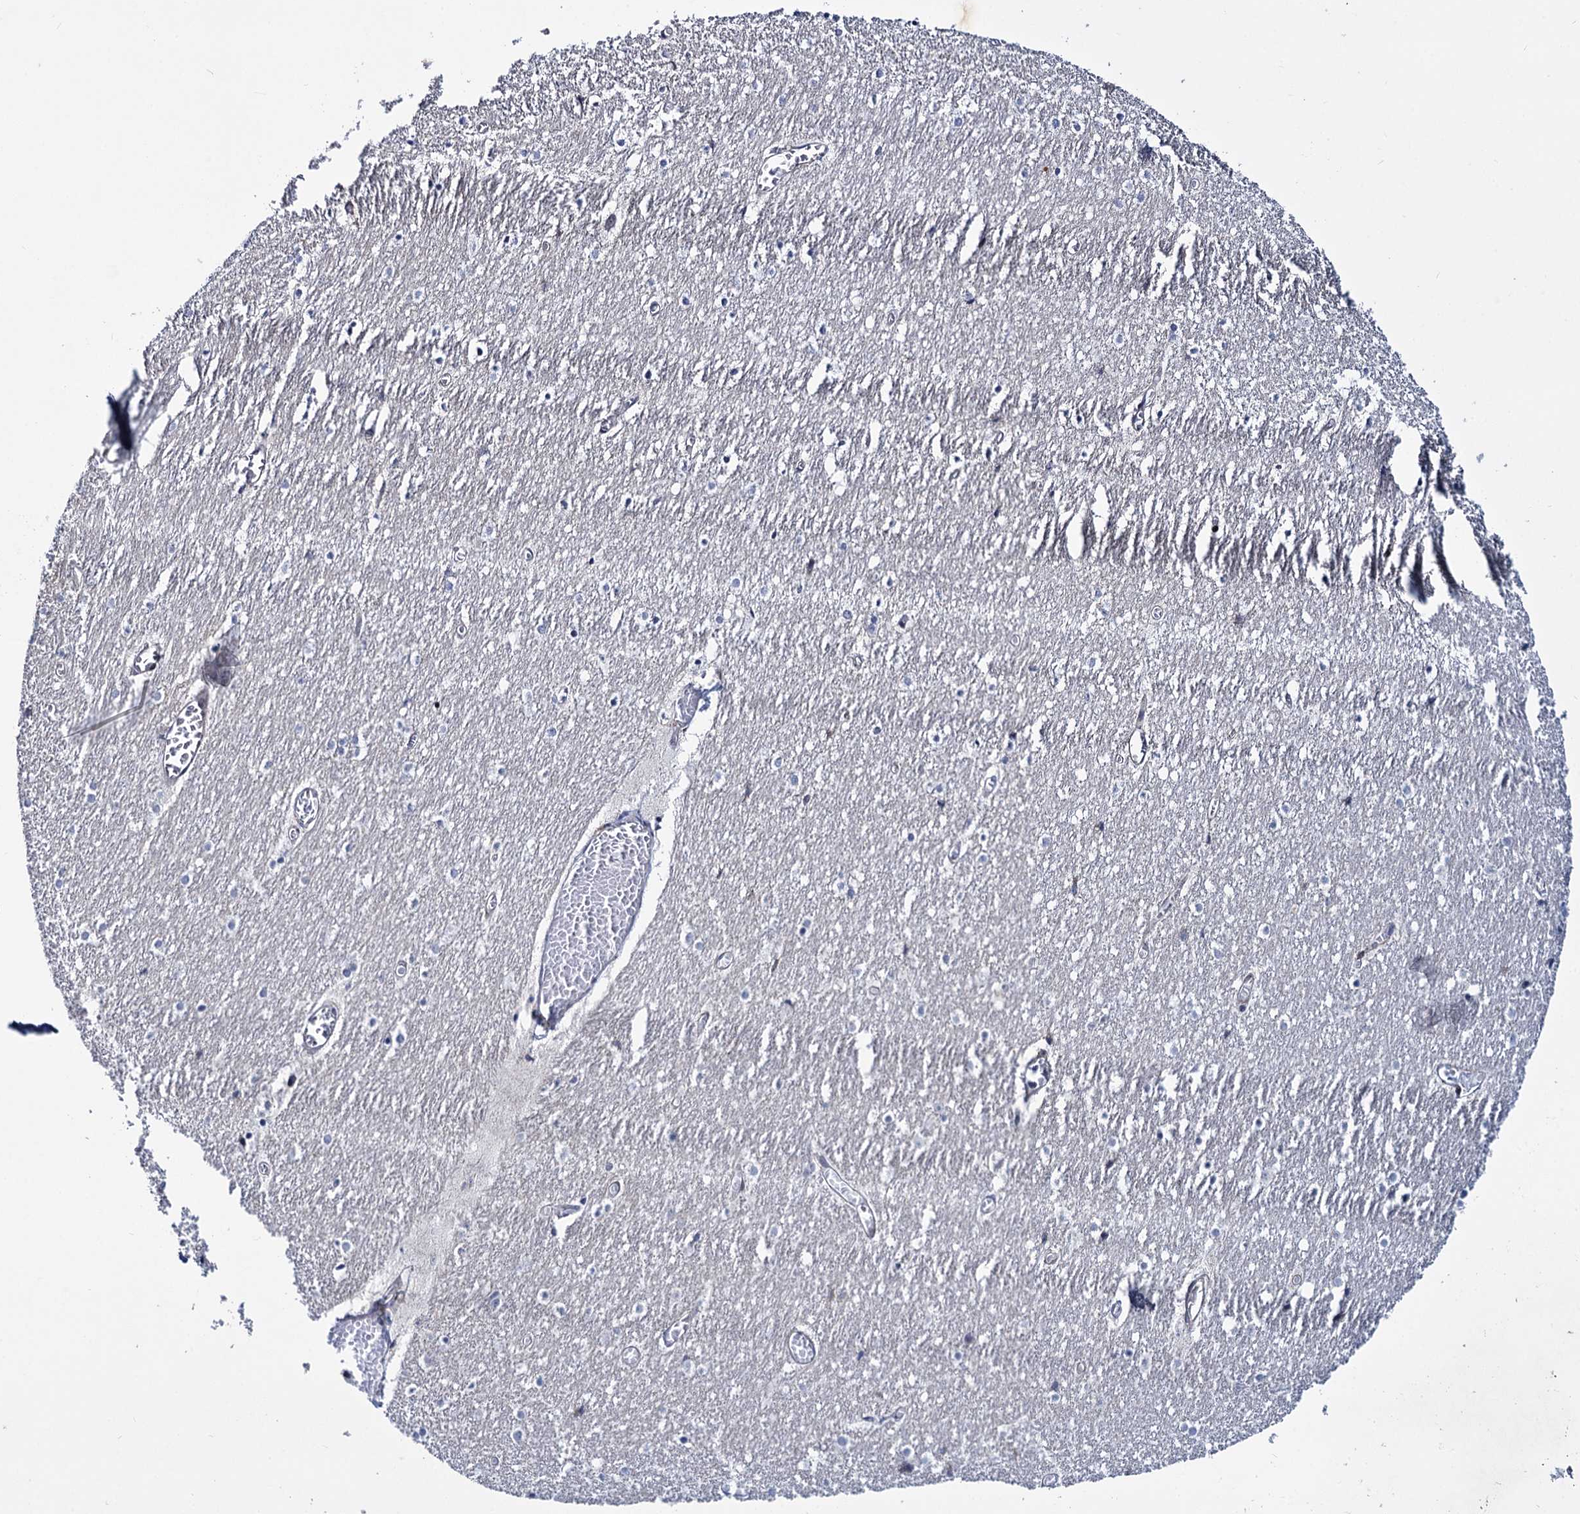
{"staining": {"intensity": "weak", "quantity": "25%-75%", "location": "cytoplasmic/membranous"}, "tissue": "cerebellum", "cell_type": "Cells in granular layer", "image_type": "normal", "snomed": [{"axis": "morphology", "description": "Normal tissue, NOS"}, {"axis": "topography", "description": "Cerebellum"}], "caption": "Cerebellum stained with immunohistochemistry (IHC) reveals weak cytoplasmic/membranous expression in approximately 25%-75% of cells in granular layer. The protein is stained brown, and the nuclei are stained in blue (DAB (3,3'-diaminobenzidine) IHC with brightfield microscopy, high magnification).", "gene": "MBLAC2", "patient": {"sex": "female", "age": 28}}